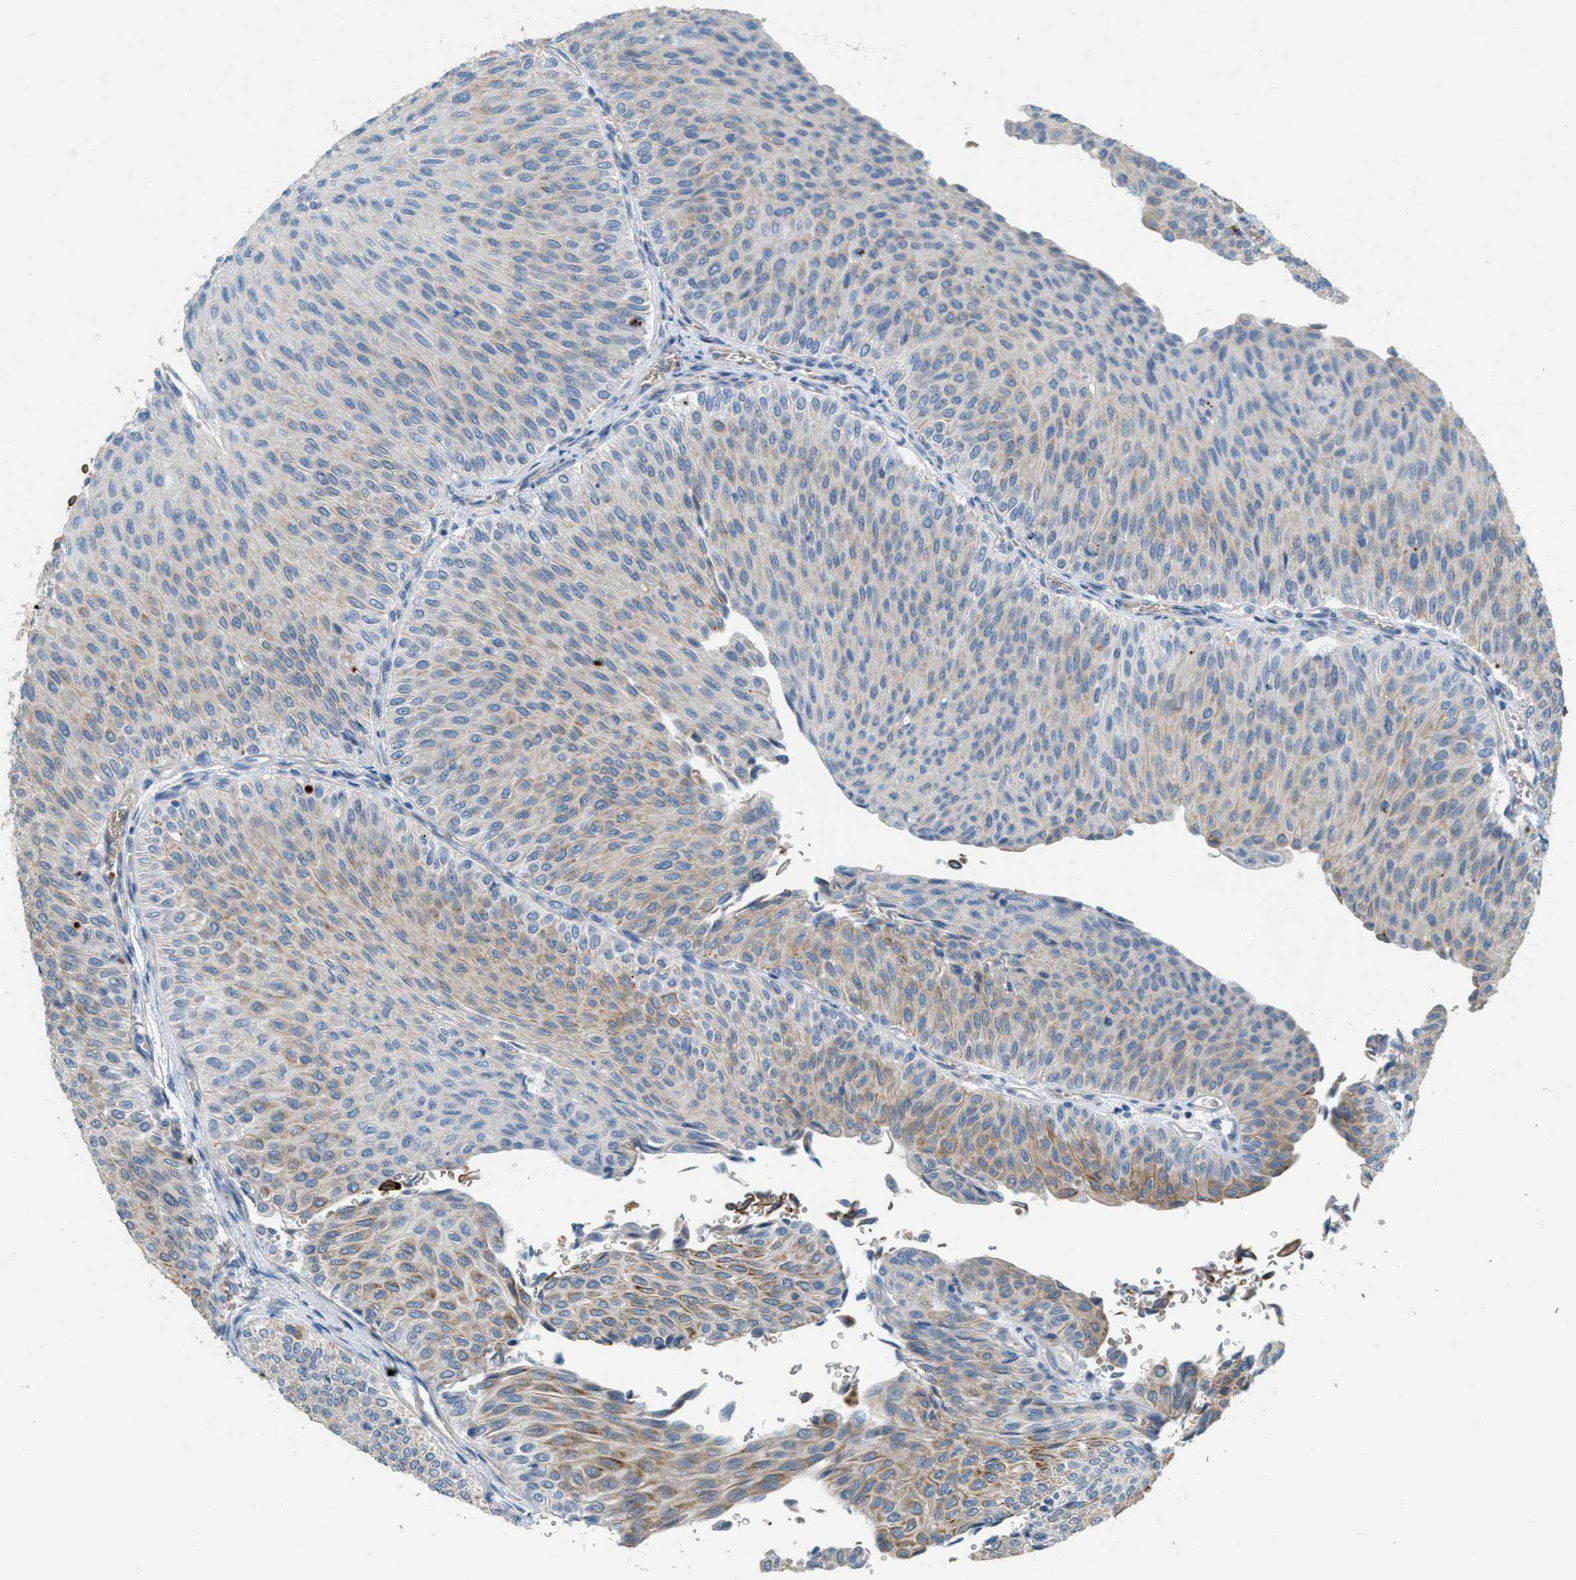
{"staining": {"intensity": "moderate", "quantity": "<25%", "location": "cytoplasmic/membranous"}, "tissue": "urothelial cancer", "cell_type": "Tumor cells", "image_type": "cancer", "snomed": [{"axis": "morphology", "description": "Urothelial carcinoma, Low grade"}, {"axis": "topography", "description": "Urinary bladder"}], "caption": "Immunohistochemical staining of urothelial cancer exhibits low levels of moderate cytoplasmic/membranous protein expression in about <25% of tumor cells.", "gene": "MRS2", "patient": {"sex": "male", "age": 78}}